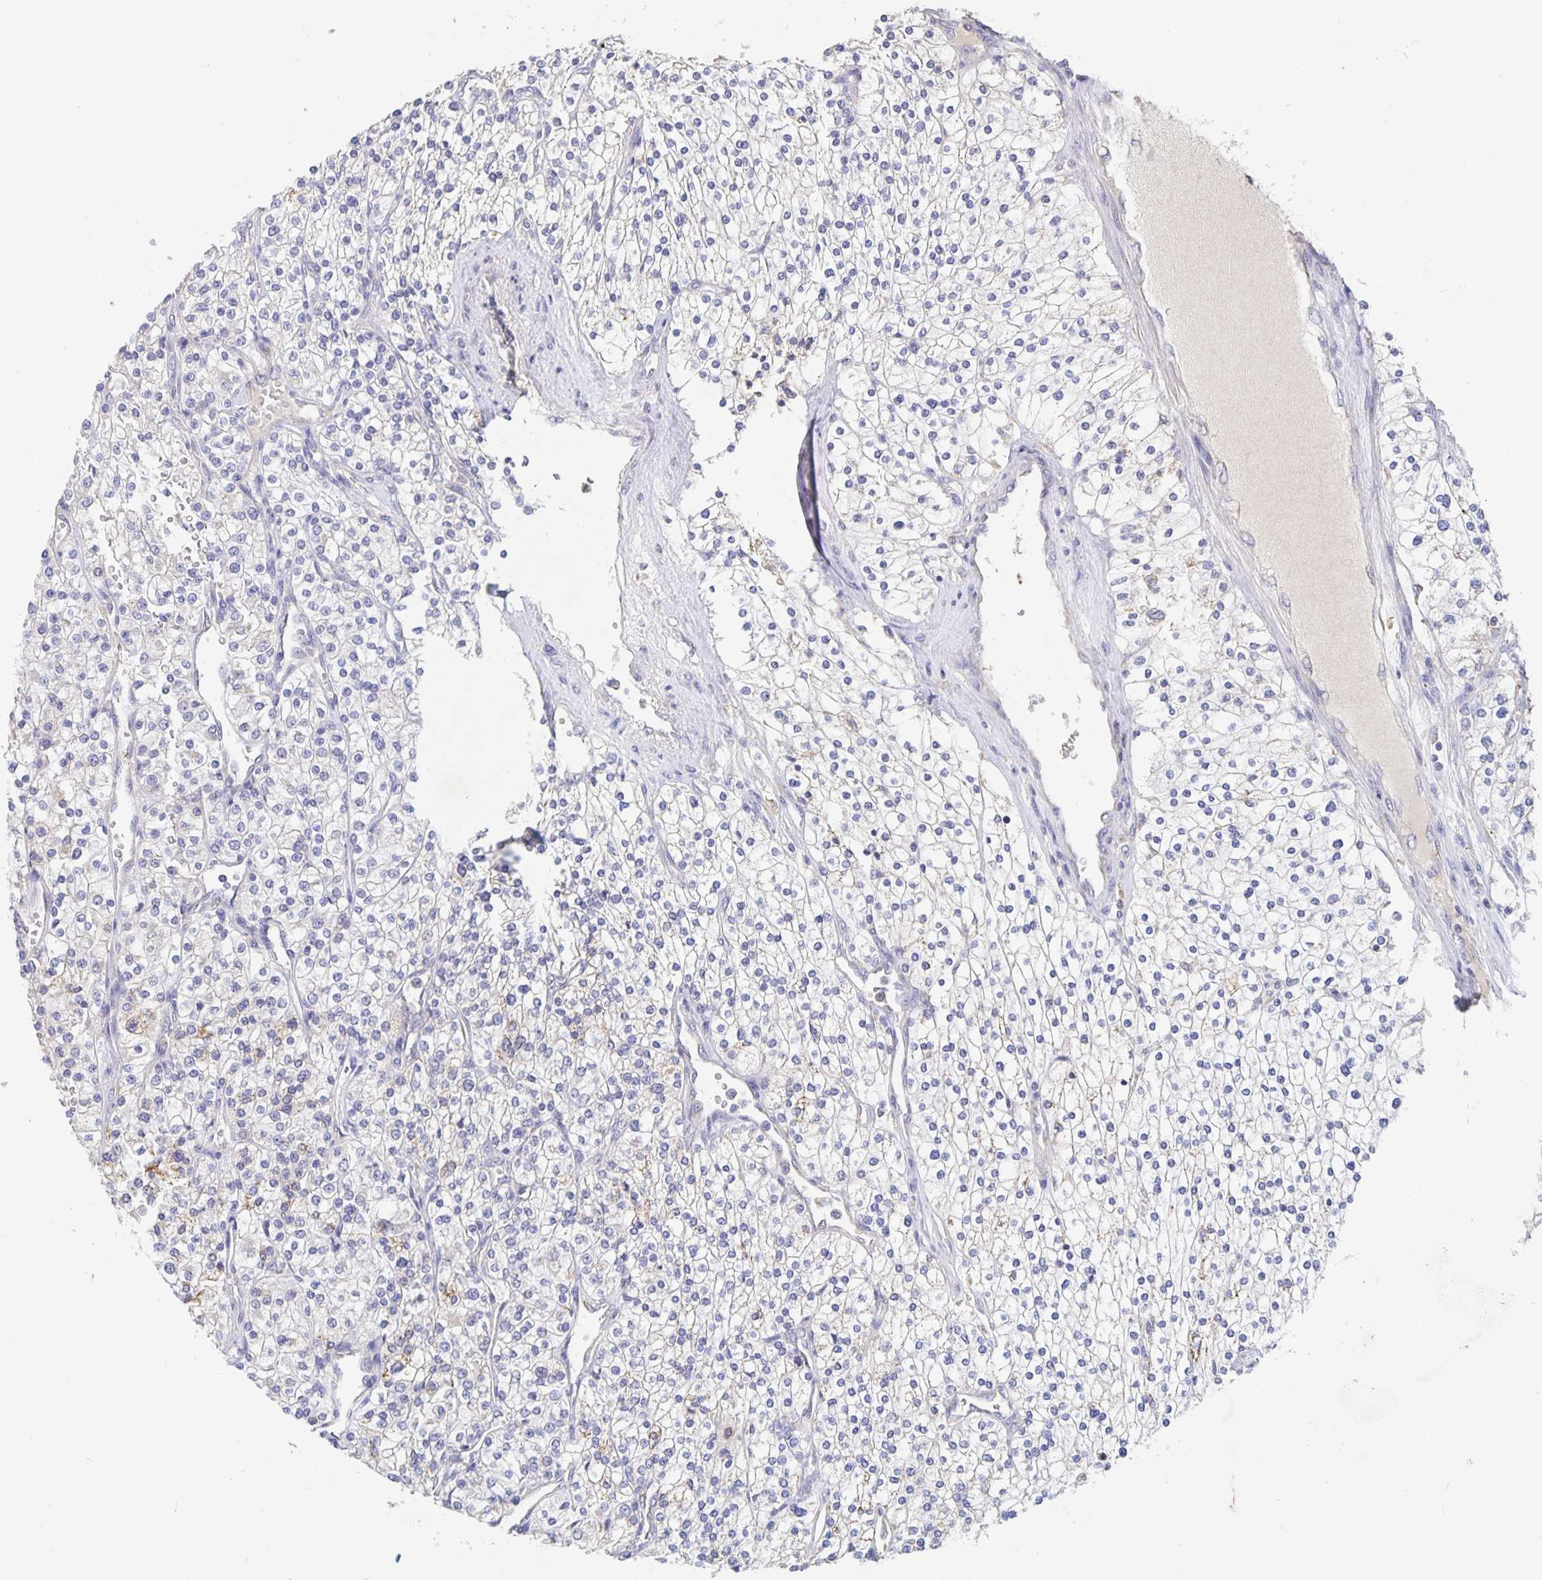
{"staining": {"intensity": "negative", "quantity": "none", "location": "none"}, "tissue": "renal cancer", "cell_type": "Tumor cells", "image_type": "cancer", "snomed": [{"axis": "morphology", "description": "Adenocarcinoma, NOS"}, {"axis": "topography", "description": "Kidney"}], "caption": "This is a micrograph of immunohistochemistry (IHC) staining of renal cancer (adenocarcinoma), which shows no staining in tumor cells. (DAB IHC with hematoxylin counter stain).", "gene": "CDC42BPG", "patient": {"sex": "male", "age": 80}}